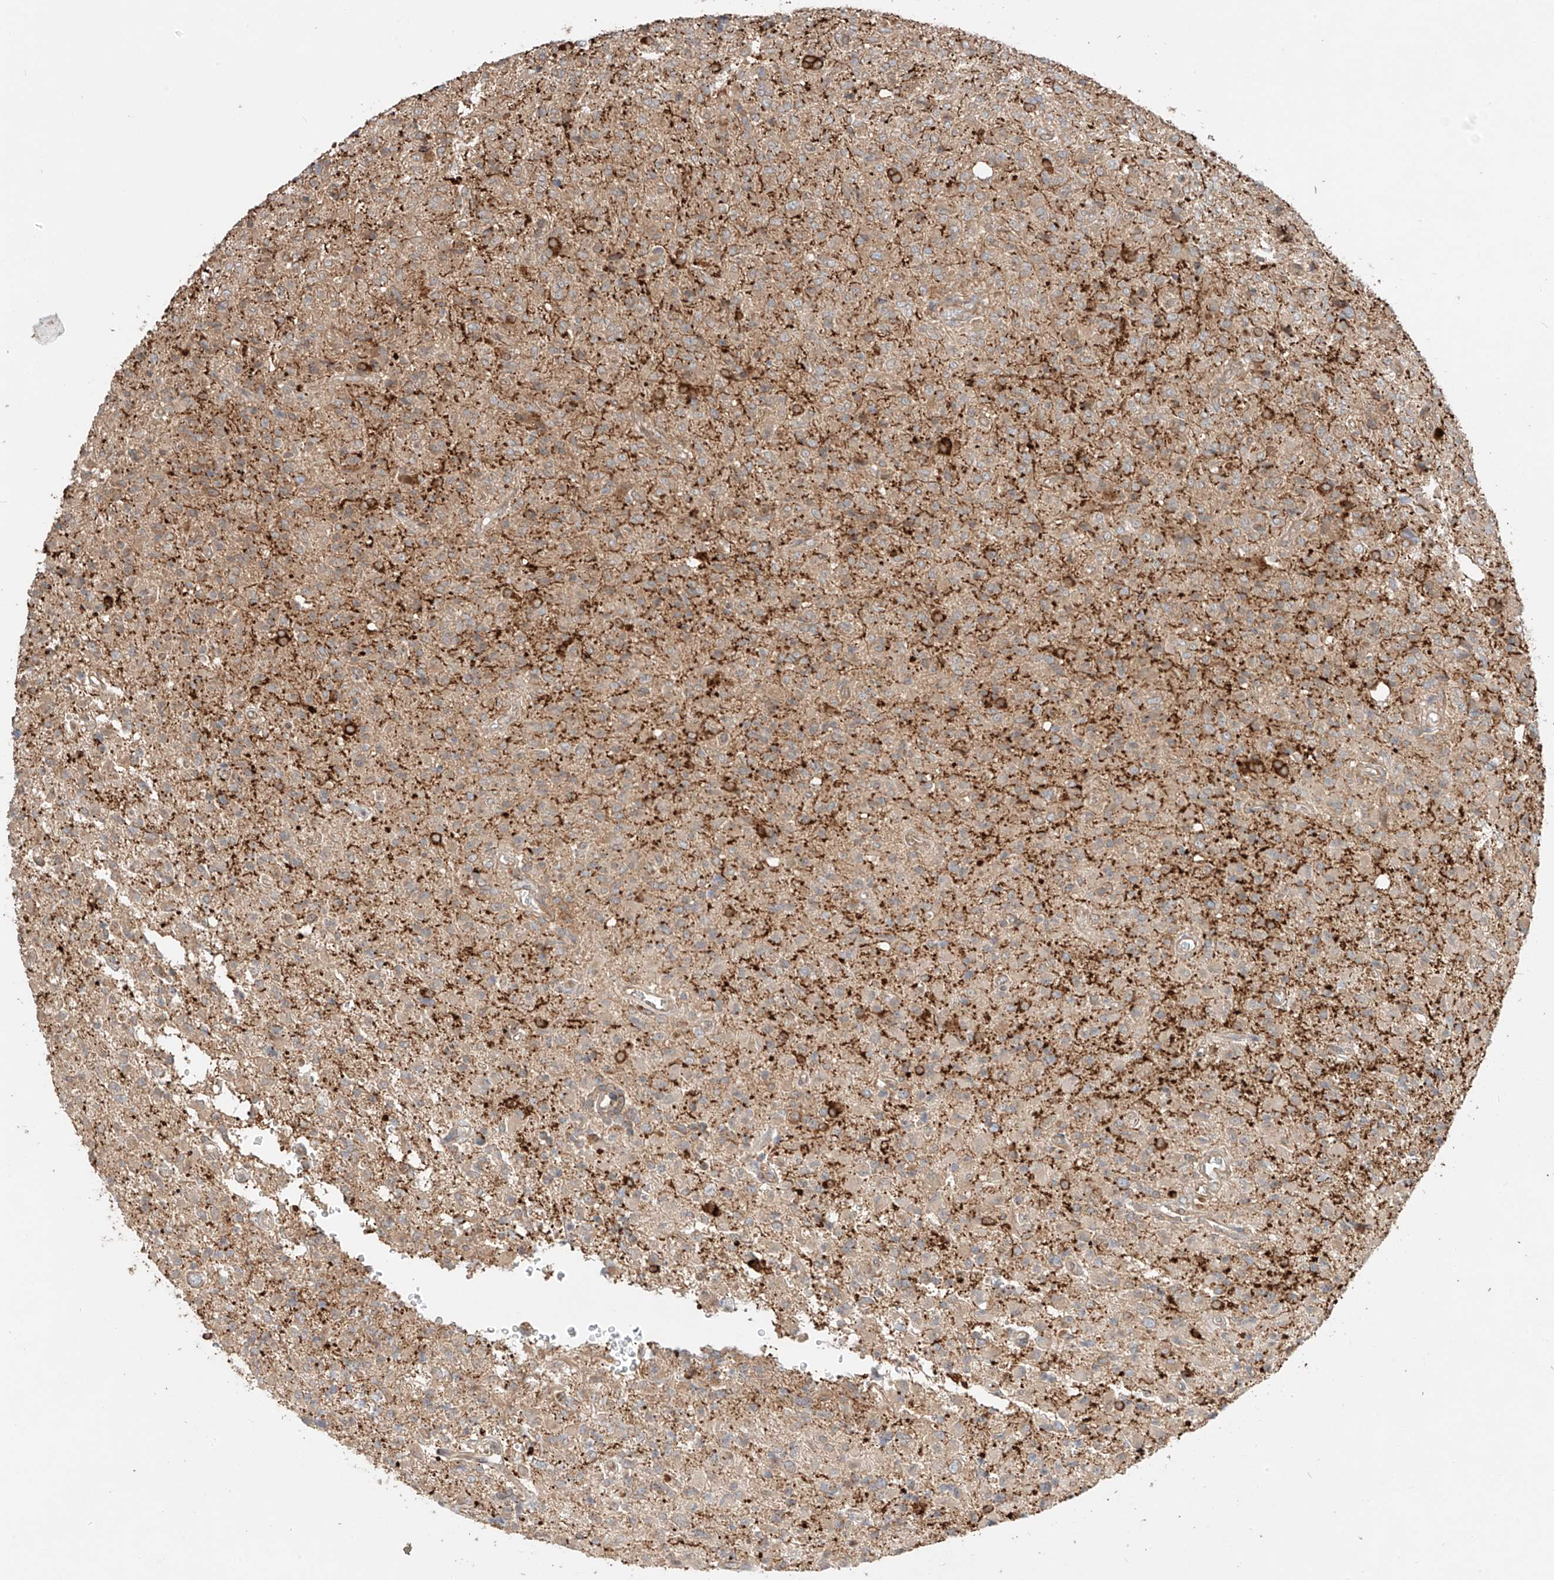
{"staining": {"intensity": "weak", "quantity": ">75%", "location": "cytoplasmic/membranous"}, "tissue": "glioma", "cell_type": "Tumor cells", "image_type": "cancer", "snomed": [{"axis": "morphology", "description": "Glioma, malignant, High grade"}, {"axis": "topography", "description": "Brain"}], "caption": "Protein expression analysis of malignant glioma (high-grade) reveals weak cytoplasmic/membranous expression in approximately >75% of tumor cells. (brown staining indicates protein expression, while blue staining denotes nuclei).", "gene": "CEP162", "patient": {"sex": "female", "age": 57}}